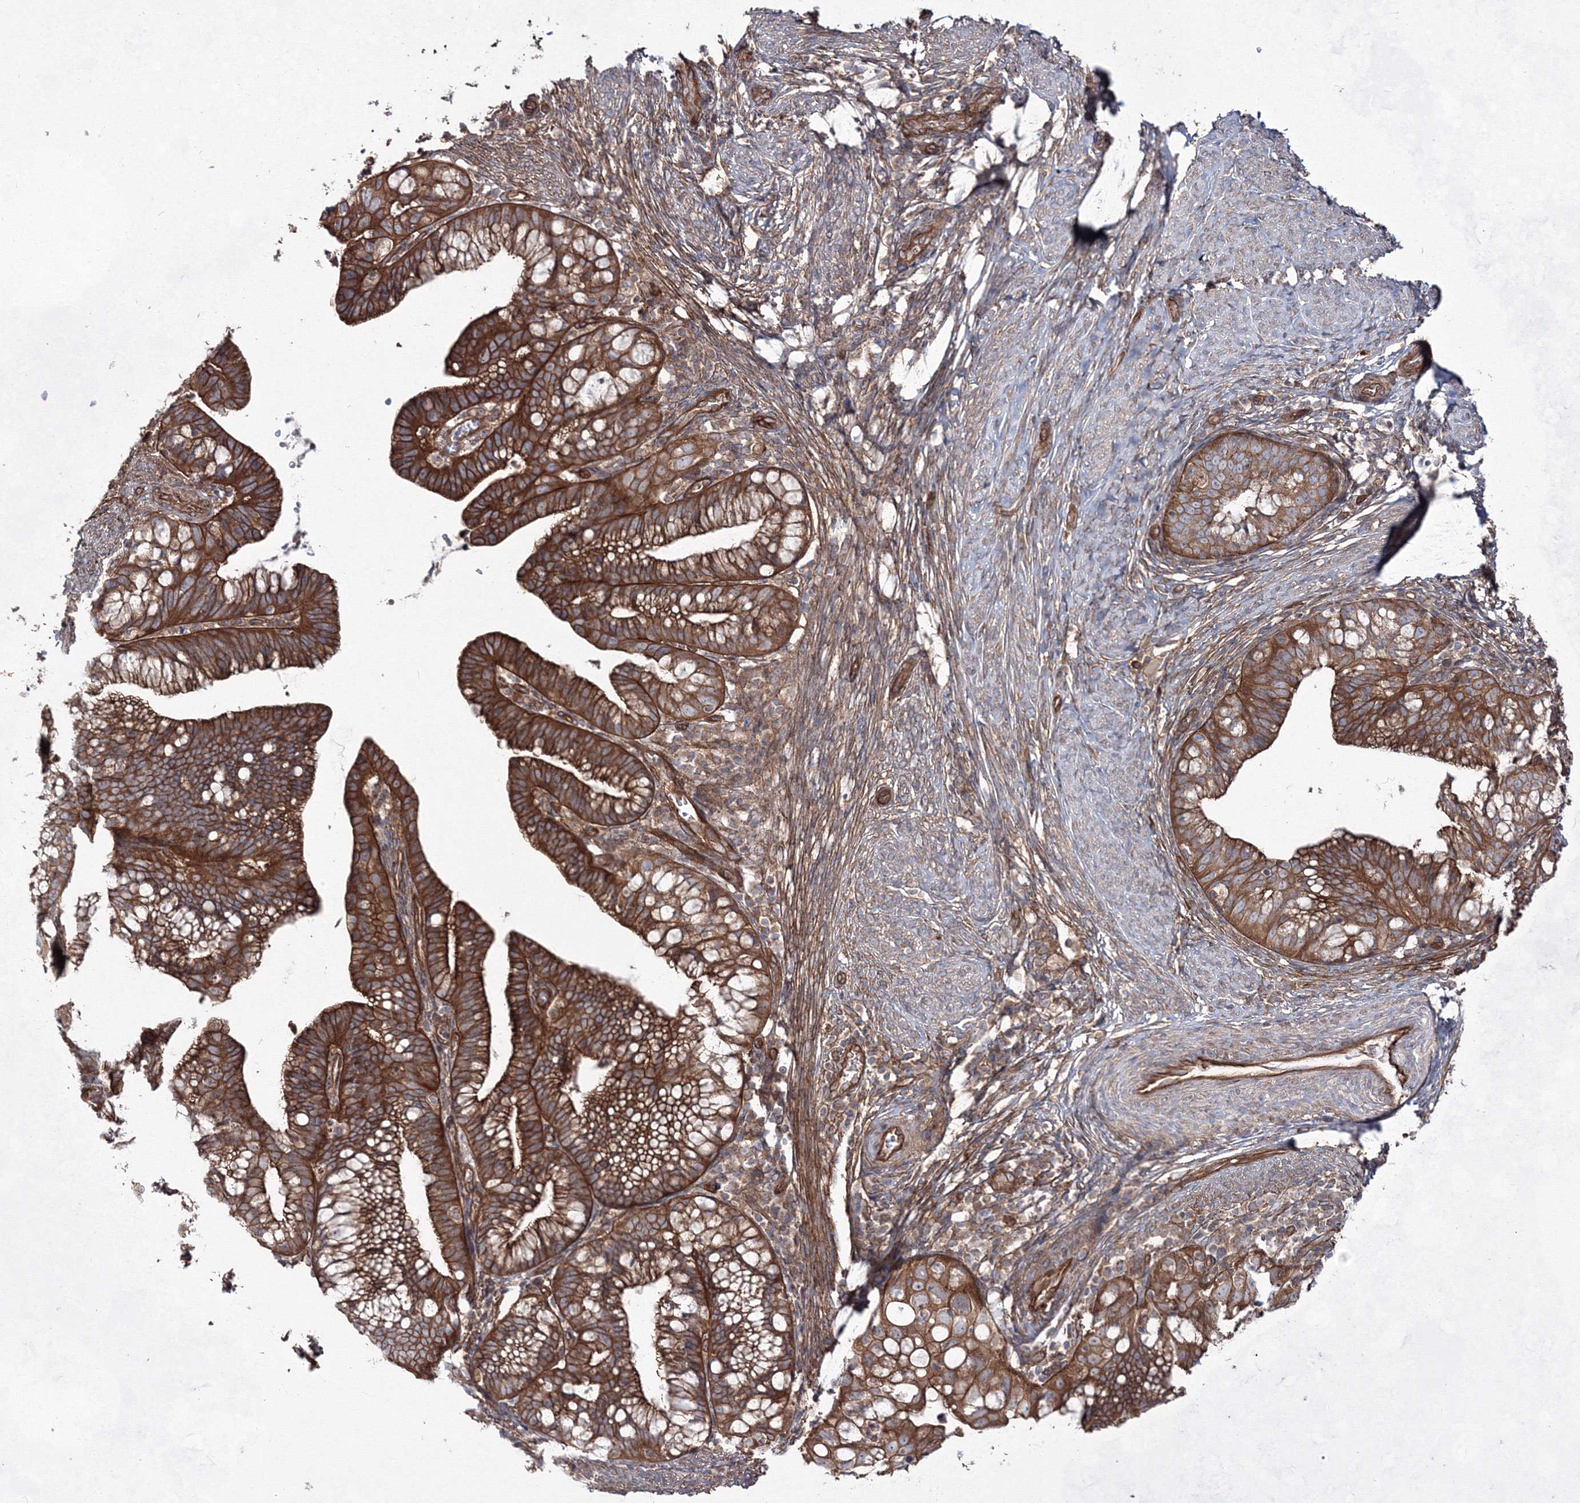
{"staining": {"intensity": "strong", "quantity": ">75%", "location": "cytoplasmic/membranous"}, "tissue": "cervical cancer", "cell_type": "Tumor cells", "image_type": "cancer", "snomed": [{"axis": "morphology", "description": "Adenocarcinoma, NOS"}, {"axis": "topography", "description": "Cervix"}], "caption": "Strong cytoplasmic/membranous expression is seen in about >75% of tumor cells in cervical cancer (adenocarcinoma).", "gene": "EXOC6", "patient": {"sex": "female", "age": 36}}